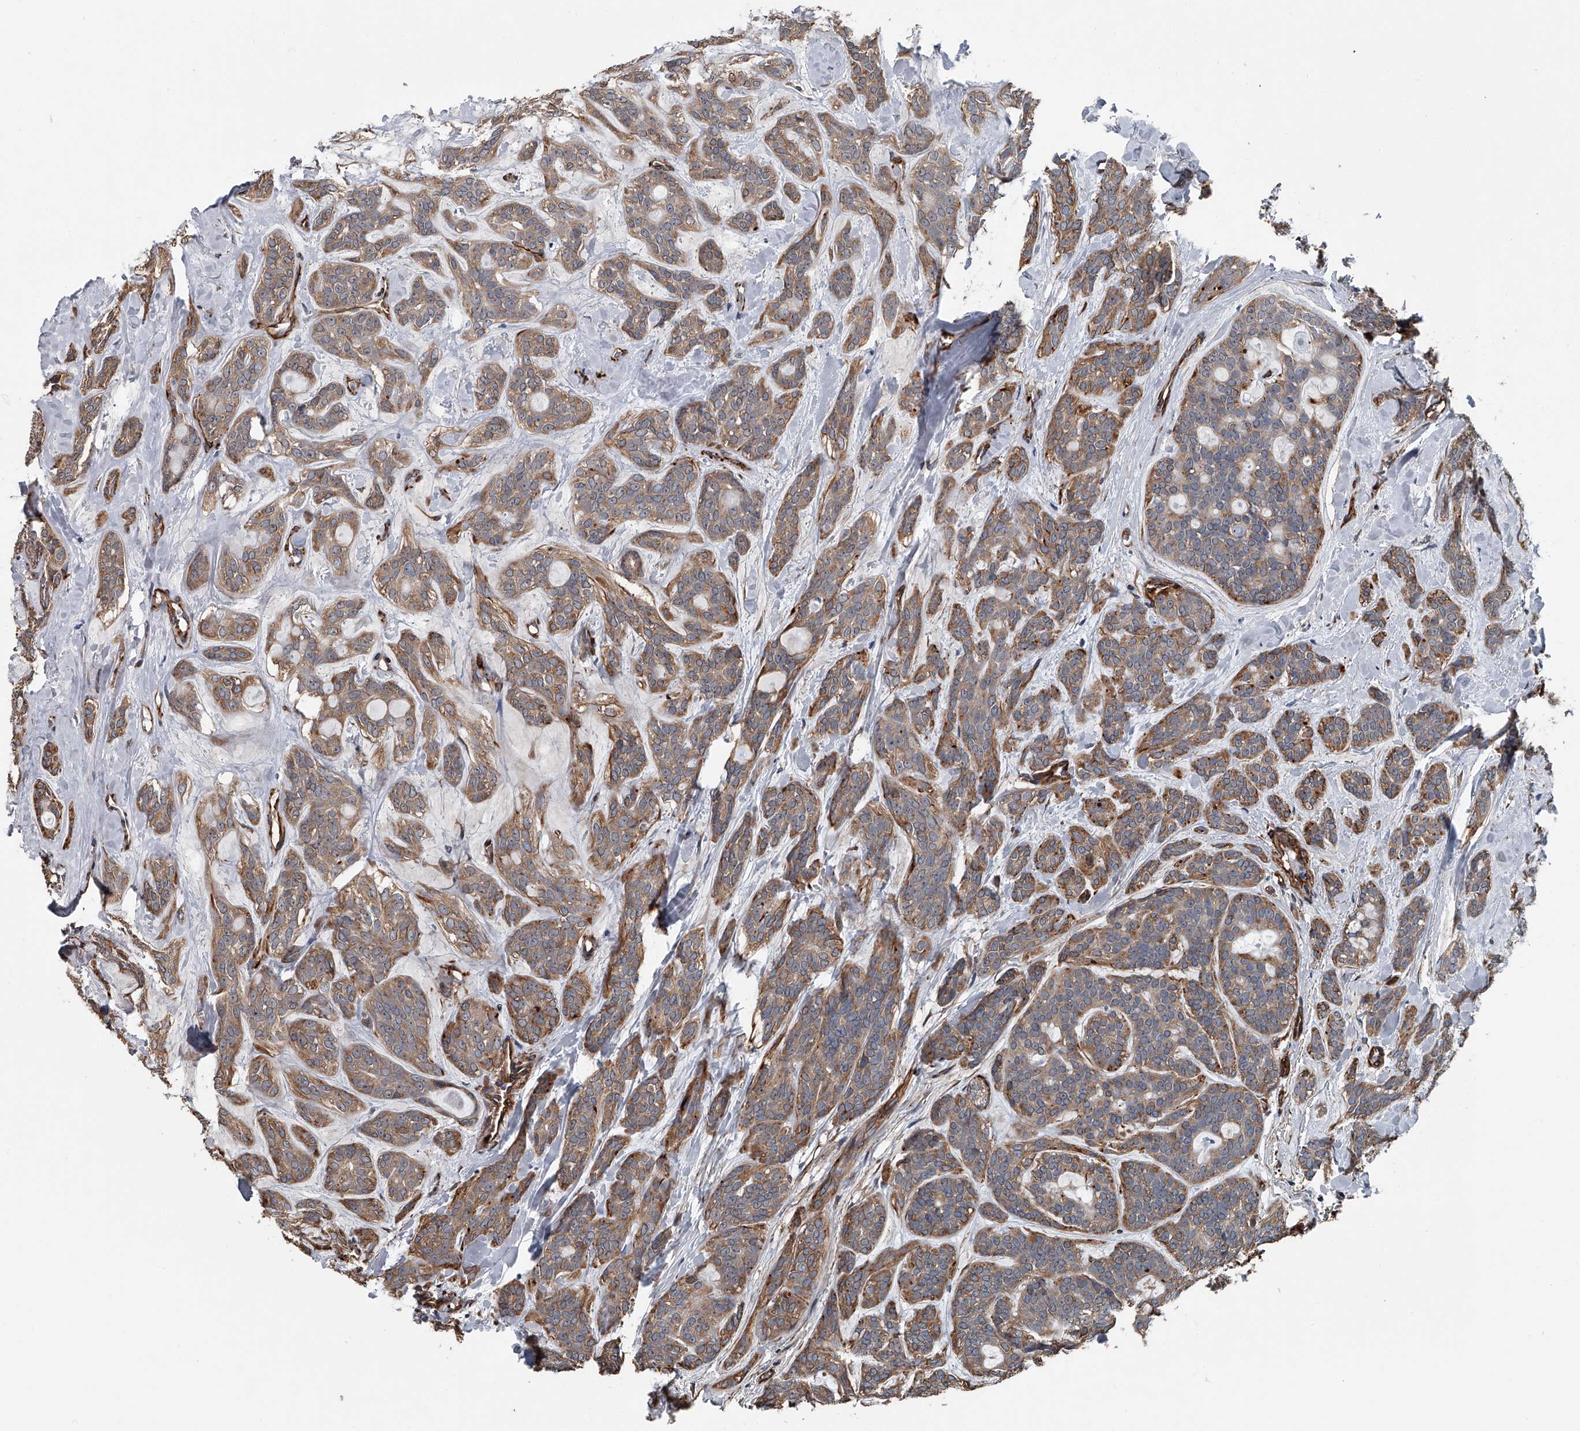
{"staining": {"intensity": "moderate", "quantity": ">75%", "location": "cytoplasmic/membranous"}, "tissue": "head and neck cancer", "cell_type": "Tumor cells", "image_type": "cancer", "snomed": [{"axis": "morphology", "description": "Adenocarcinoma, NOS"}, {"axis": "topography", "description": "Head-Neck"}], "caption": "Immunohistochemistry photomicrograph of neoplastic tissue: adenocarcinoma (head and neck) stained using IHC displays medium levels of moderate protein expression localized specifically in the cytoplasmic/membranous of tumor cells, appearing as a cytoplasmic/membranous brown color.", "gene": "LDLRAD2", "patient": {"sex": "male", "age": 66}}